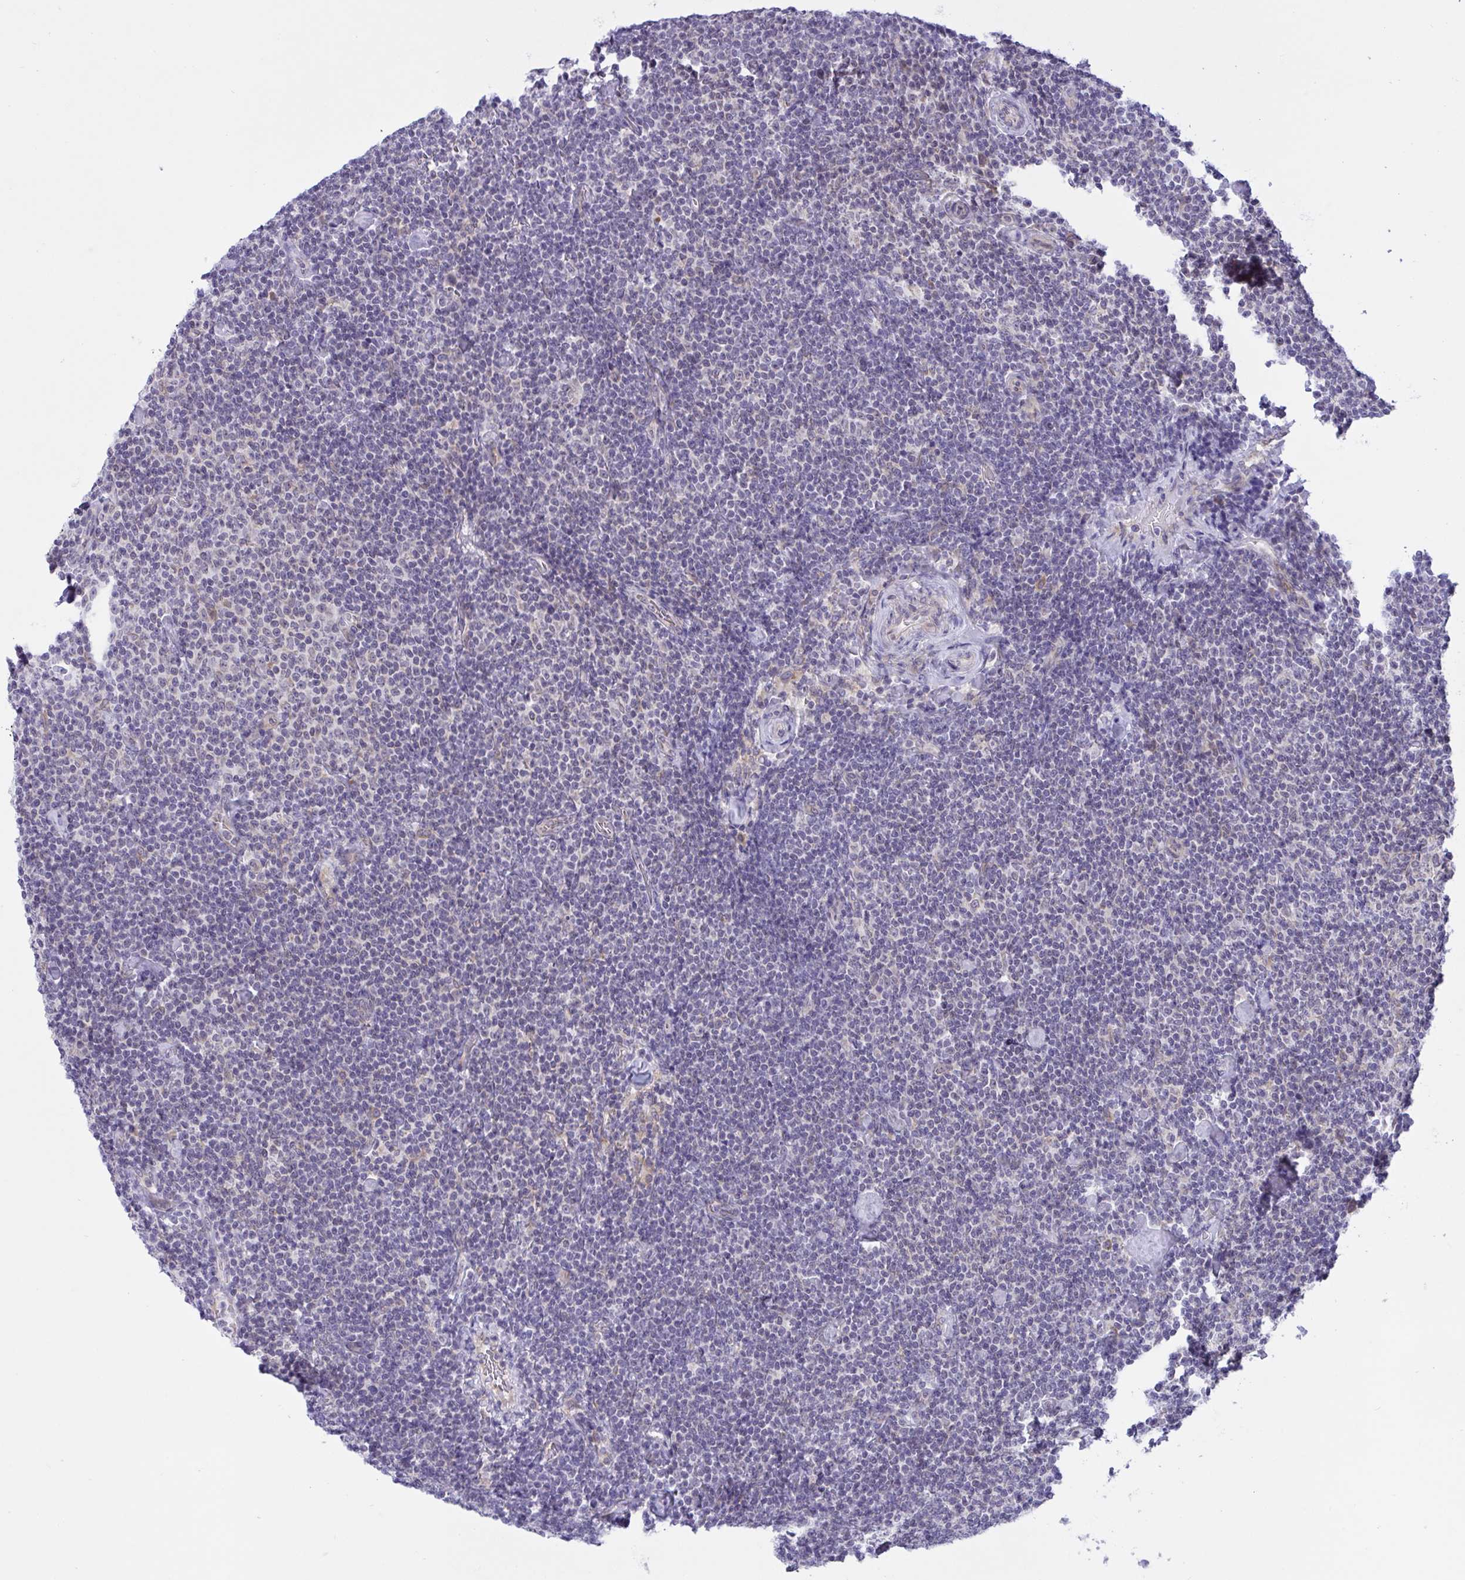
{"staining": {"intensity": "negative", "quantity": "none", "location": "none"}, "tissue": "lymphoma", "cell_type": "Tumor cells", "image_type": "cancer", "snomed": [{"axis": "morphology", "description": "Malignant lymphoma, non-Hodgkin's type, Low grade"}, {"axis": "topography", "description": "Lymph node"}], "caption": "Tumor cells show no significant protein expression in lymphoma.", "gene": "CAMLG", "patient": {"sex": "male", "age": 81}}